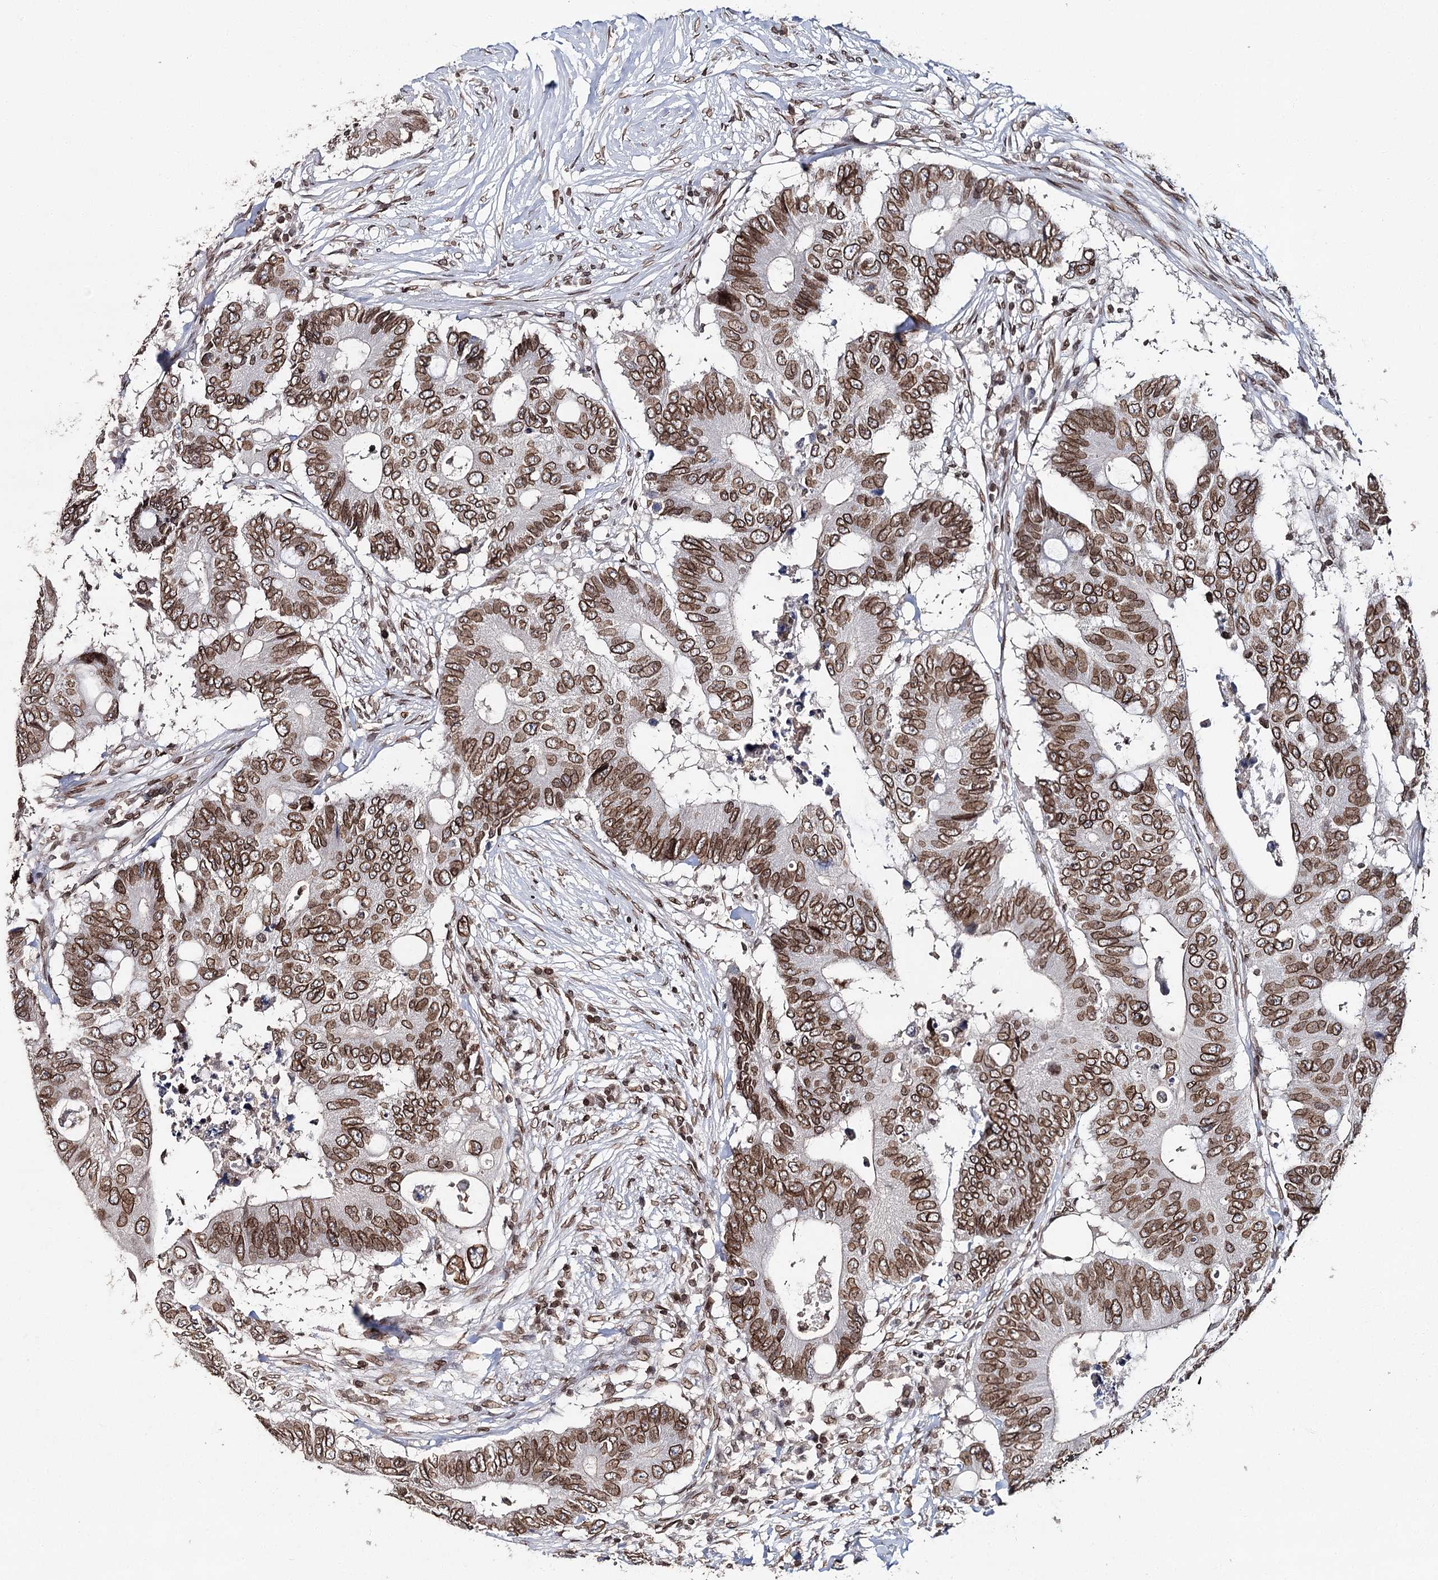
{"staining": {"intensity": "moderate", "quantity": ">75%", "location": "cytoplasmic/membranous,nuclear"}, "tissue": "colorectal cancer", "cell_type": "Tumor cells", "image_type": "cancer", "snomed": [{"axis": "morphology", "description": "Adenocarcinoma, NOS"}, {"axis": "topography", "description": "Colon"}], "caption": "IHC (DAB (3,3'-diaminobenzidine)) staining of colorectal cancer (adenocarcinoma) shows moderate cytoplasmic/membranous and nuclear protein positivity in approximately >75% of tumor cells.", "gene": "KIAA0930", "patient": {"sex": "male", "age": 71}}